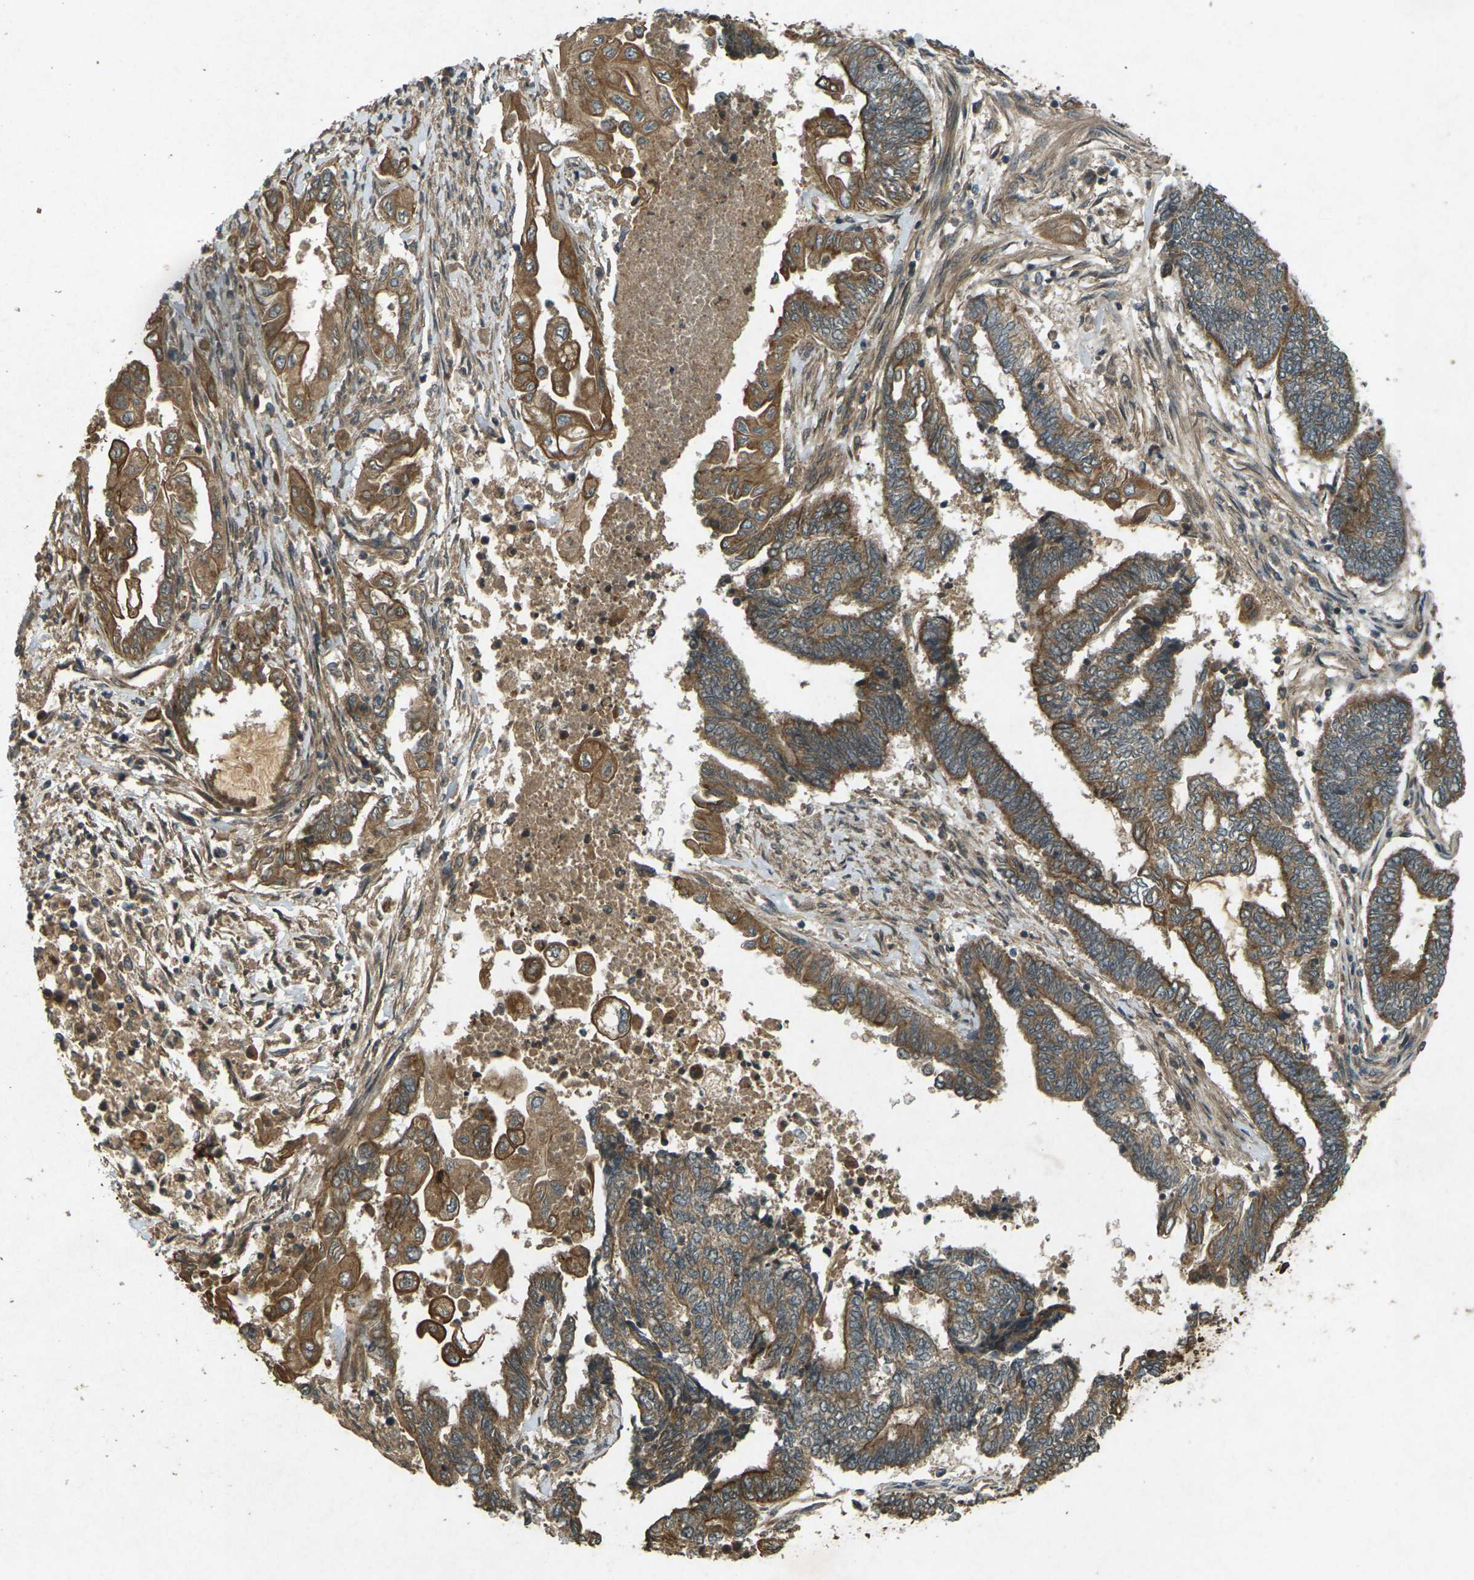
{"staining": {"intensity": "moderate", "quantity": ">75%", "location": "cytoplasmic/membranous"}, "tissue": "endometrial cancer", "cell_type": "Tumor cells", "image_type": "cancer", "snomed": [{"axis": "morphology", "description": "Adenocarcinoma, NOS"}, {"axis": "topography", "description": "Uterus"}, {"axis": "topography", "description": "Endometrium"}], "caption": "Immunohistochemical staining of human endometrial adenocarcinoma demonstrates moderate cytoplasmic/membranous protein expression in approximately >75% of tumor cells.", "gene": "TAP1", "patient": {"sex": "female", "age": 70}}